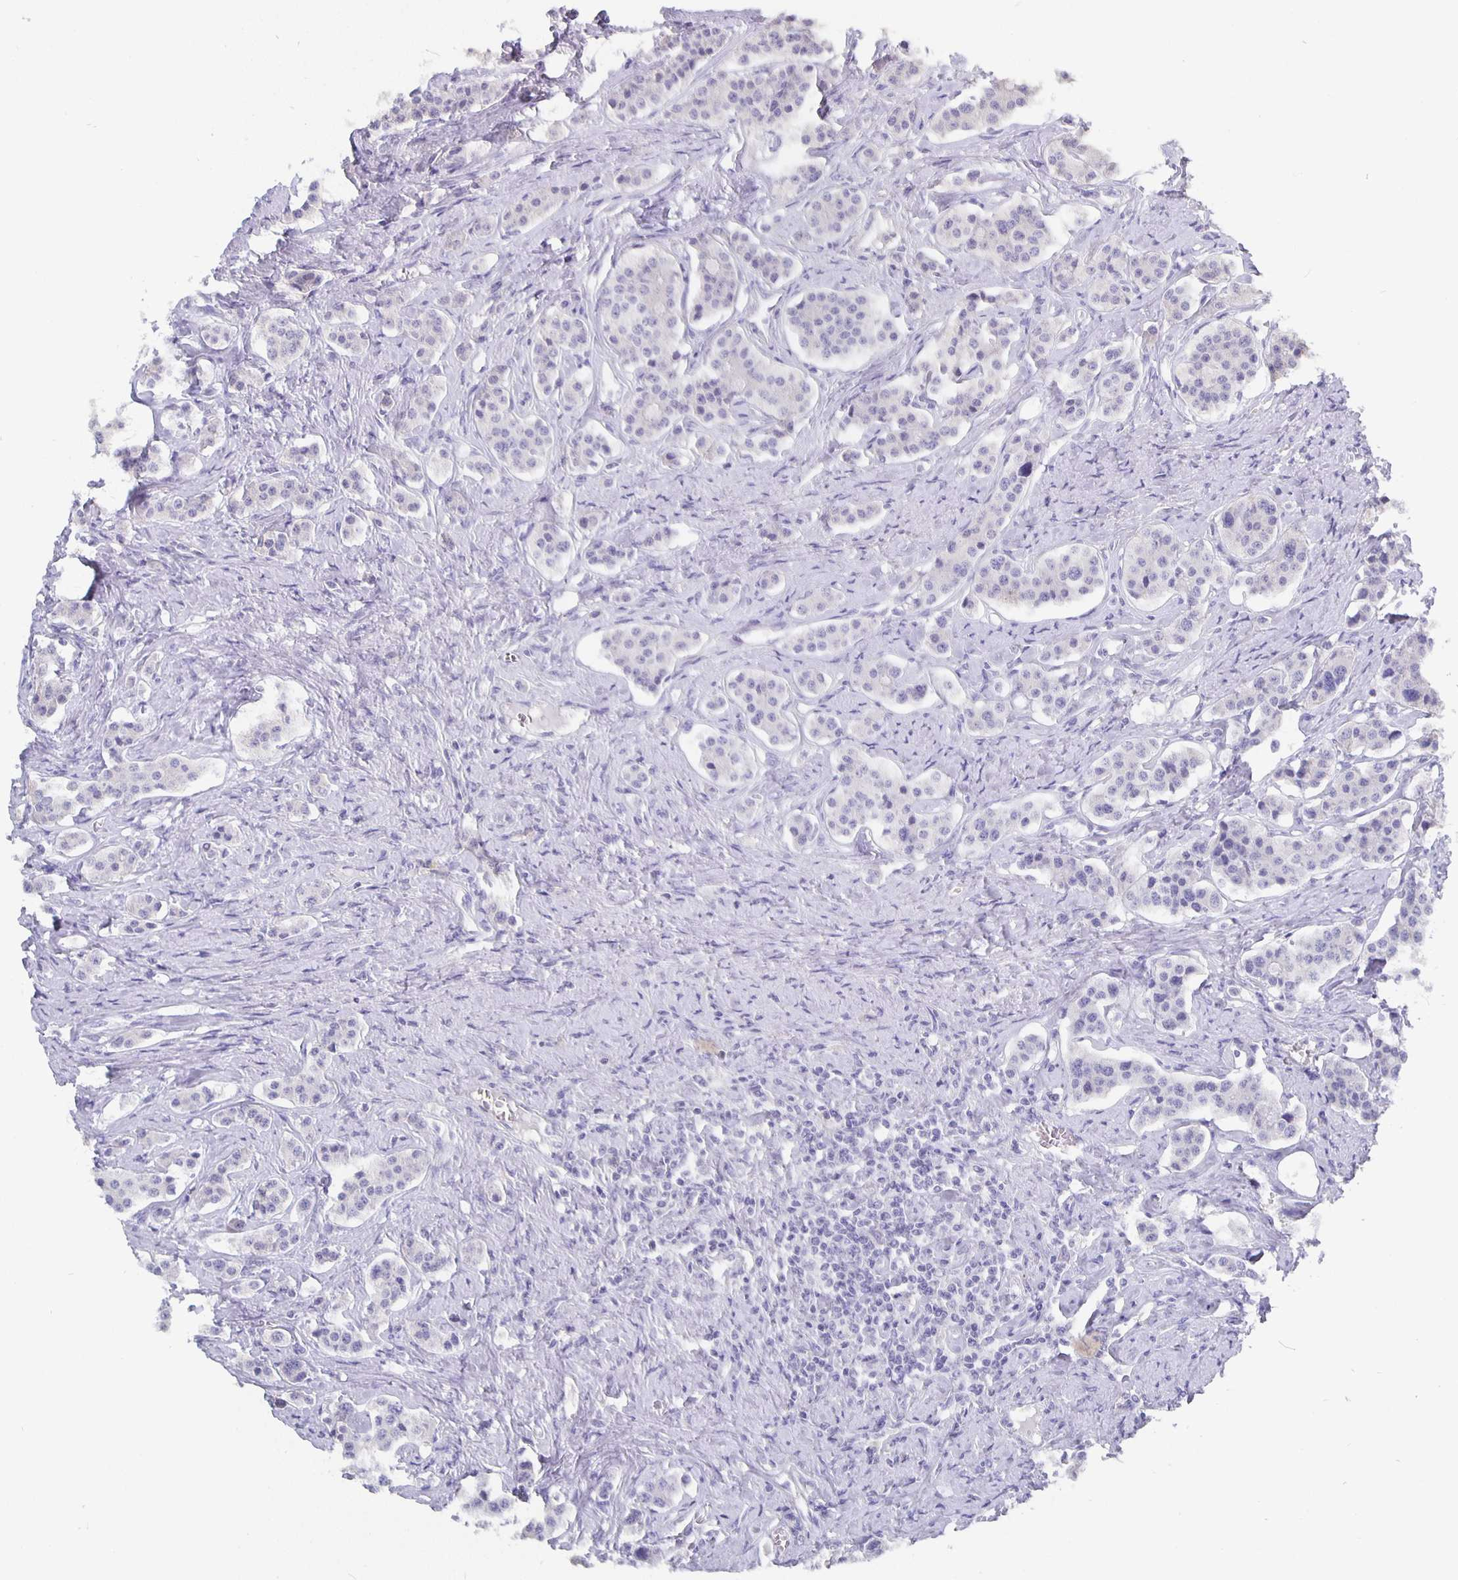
{"staining": {"intensity": "negative", "quantity": "none", "location": "none"}, "tissue": "carcinoid", "cell_type": "Tumor cells", "image_type": "cancer", "snomed": [{"axis": "morphology", "description": "Carcinoid, malignant, NOS"}, {"axis": "topography", "description": "Small intestine"}], "caption": "A high-resolution micrograph shows immunohistochemistry staining of carcinoid, which shows no significant positivity in tumor cells. Nuclei are stained in blue.", "gene": "CFAP74", "patient": {"sex": "male", "age": 63}}